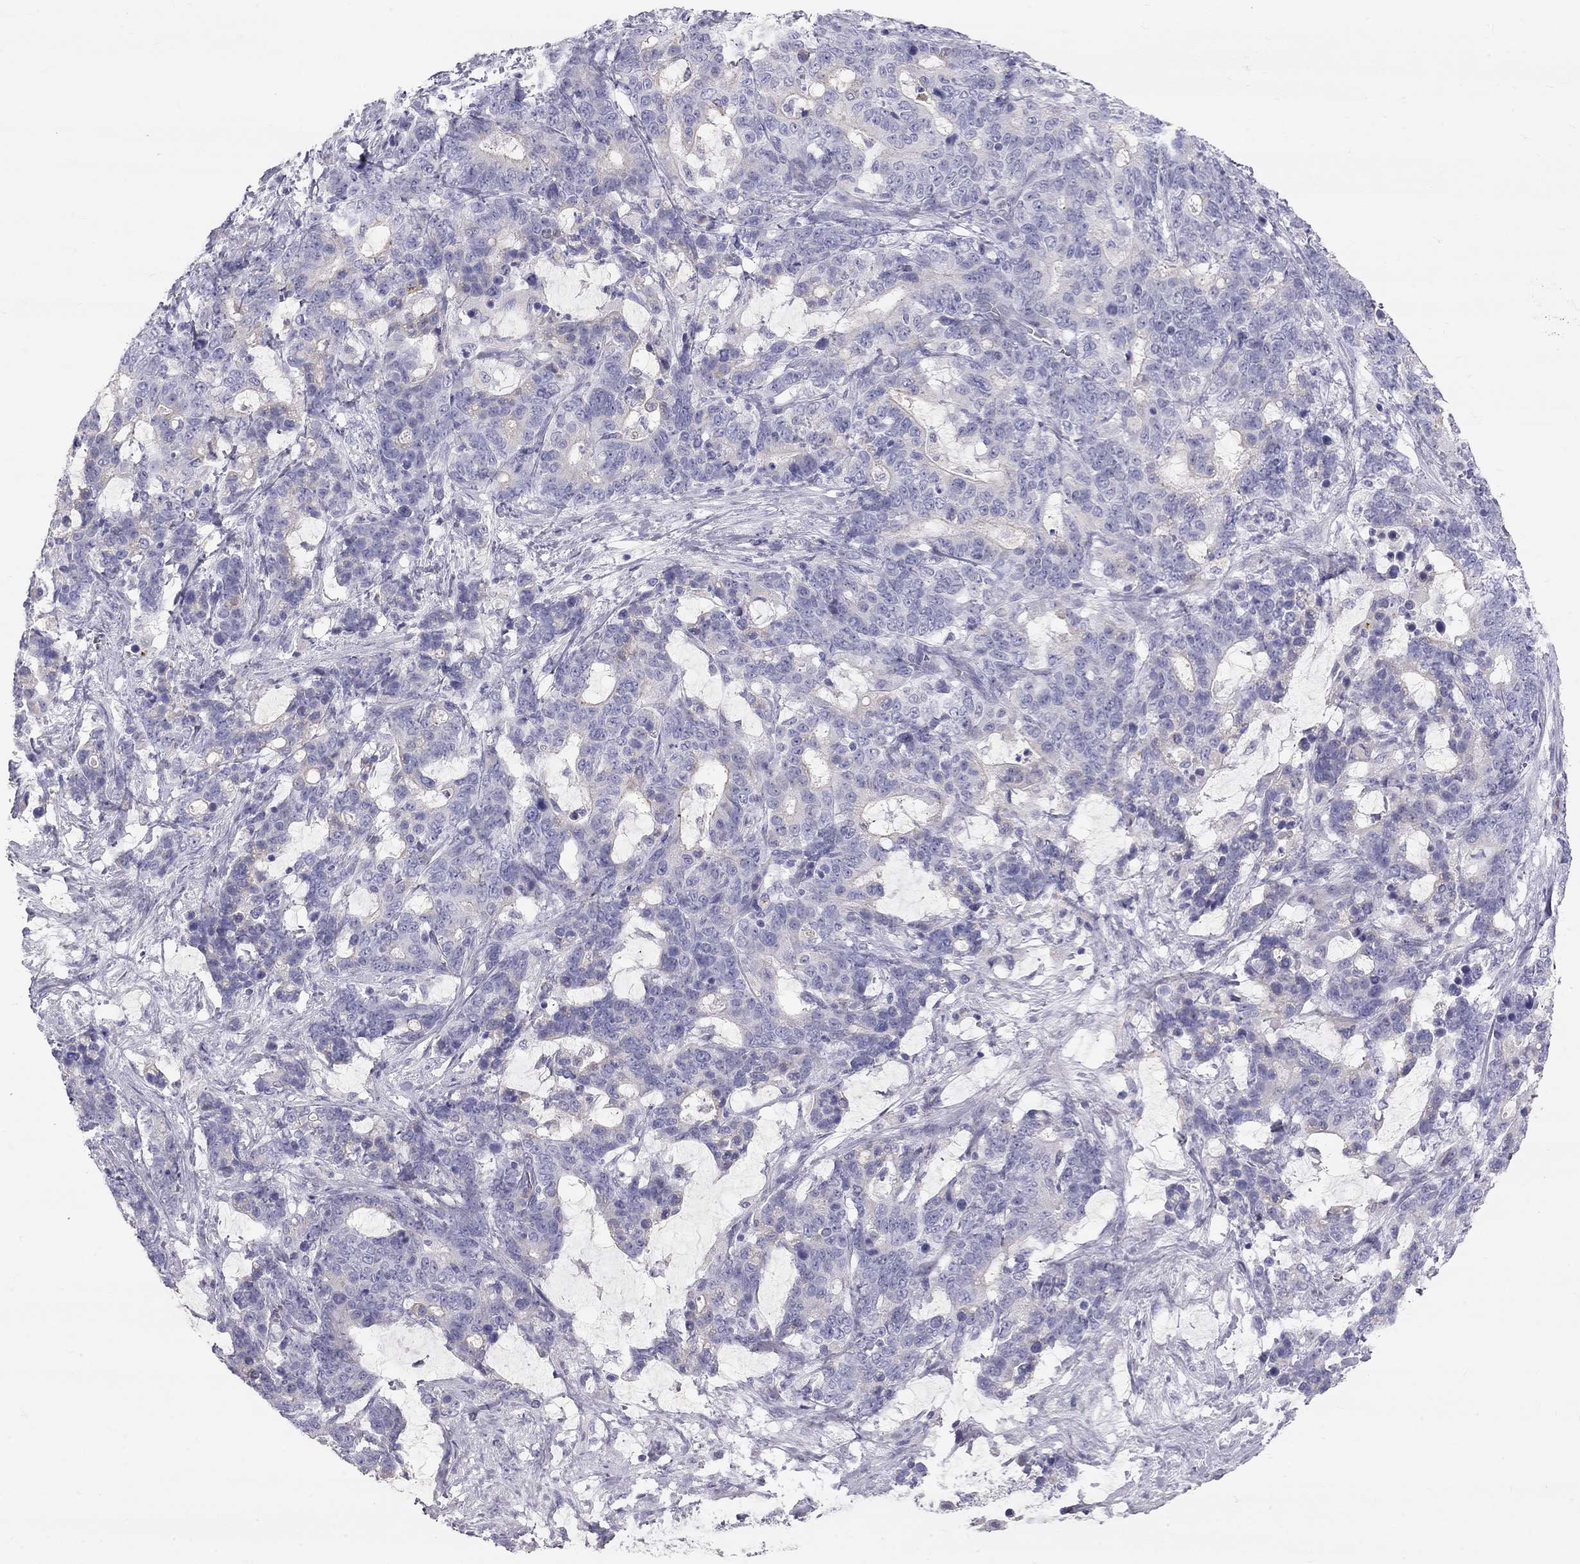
{"staining": {"intensity": "negative", "quantity": "none", "location": "none"}, "tissue": "stomach cancer", "cell_type": "Tumor cells", "image_type": "cancer", "snomed": [{"axis": "morphology", "description": "Normal tissue, NOS"}, {"axis": "morphology", "description": "Adenocarcinoma, NOS"}, {"axis": "topography", "description": "Stomach"}], "caption": "This is a image of immunohistochemistry staining of stomach cancer (adenocarcinoma), which shows no staining in tumor cells. (DAB immunohistochemistry (IHC) with hematoxylin counter stain).", "gene": "TDRD6", "patient": {"sex": "female", "age": 64}}